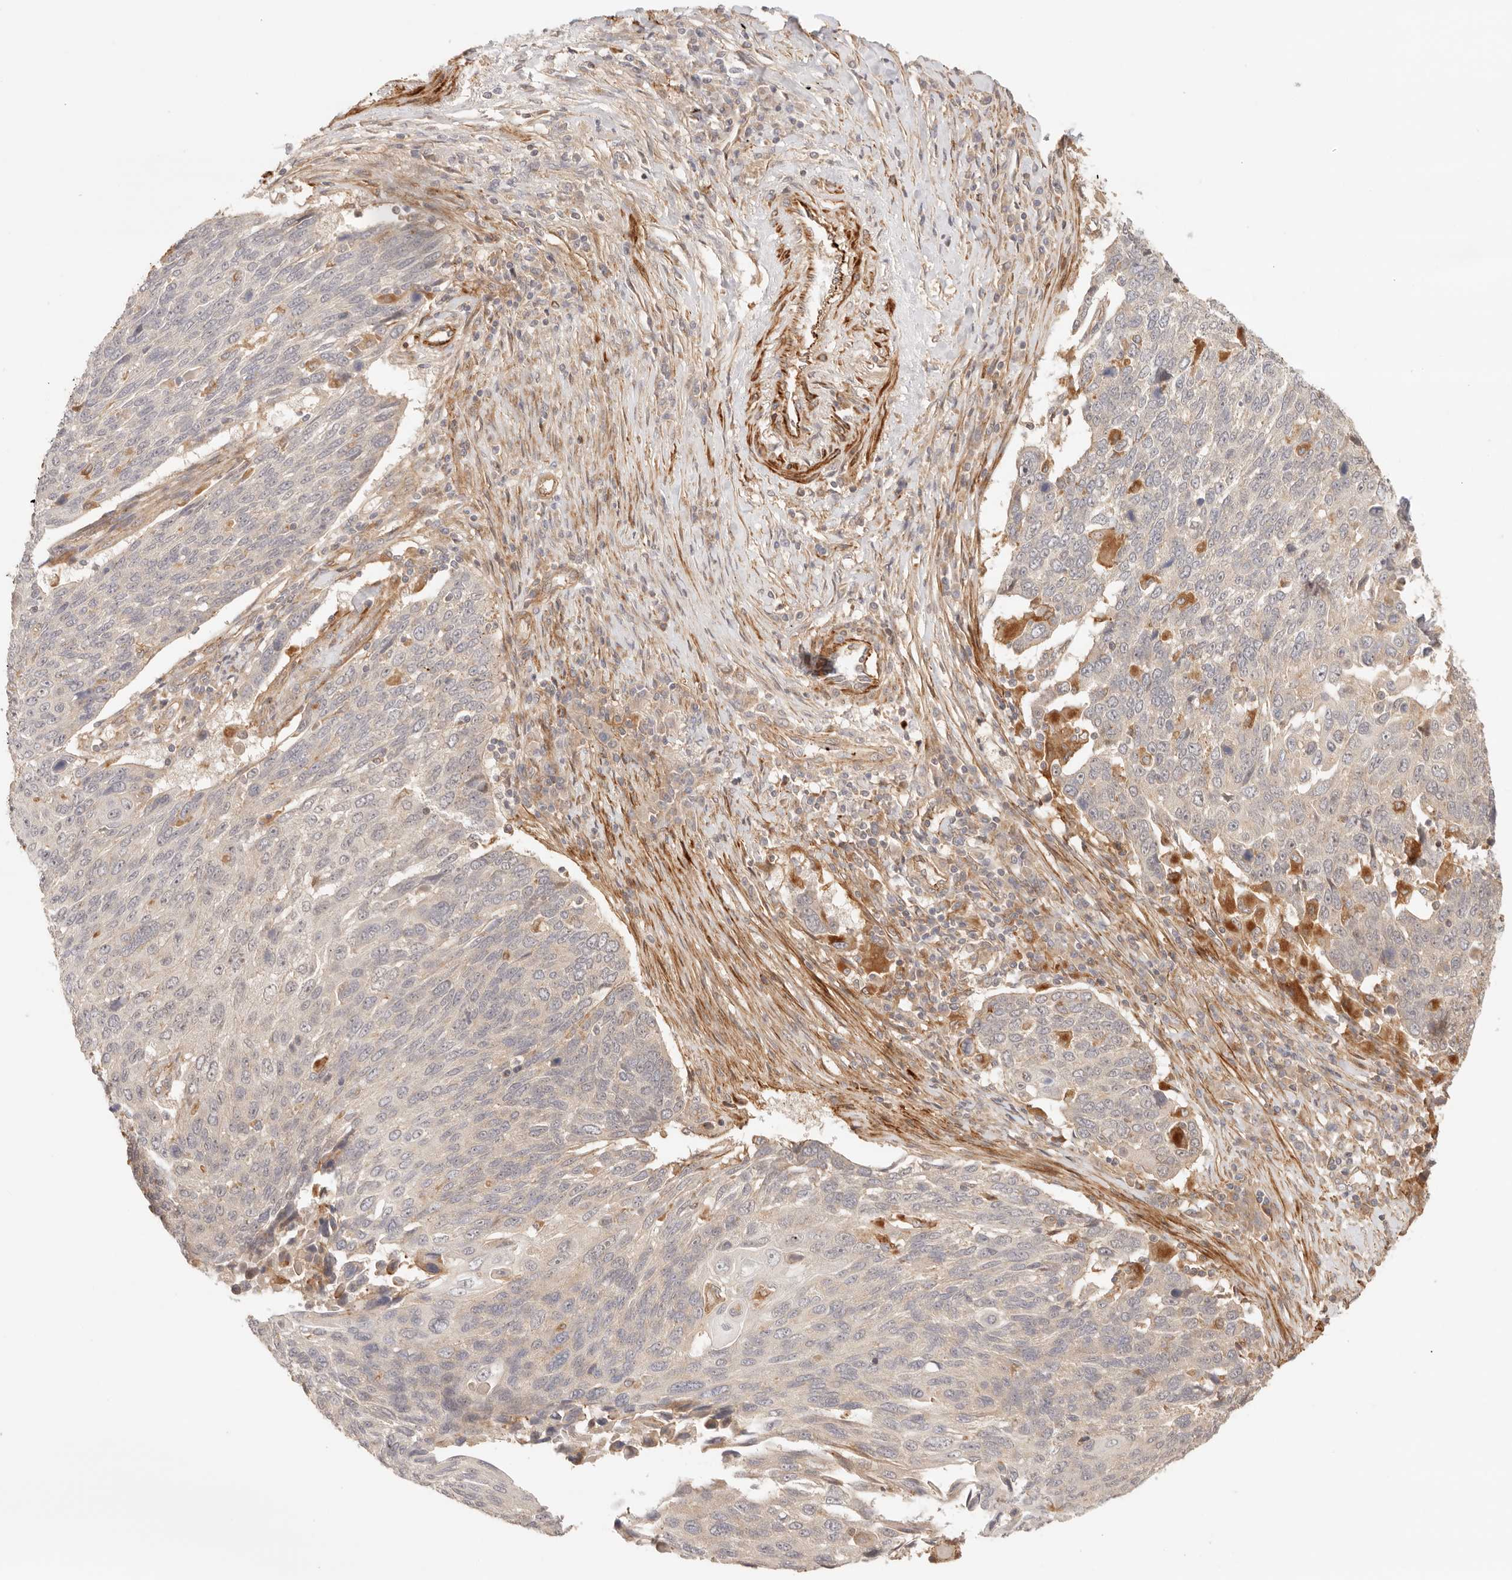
{"staining": {"intensity": "negative", "quantity": "none", "location": "none"}, "tissue": "lung cancer", "cell_type": "Tumor cells", "image_type": "cancer", "snomed": [{"axis": "morphology", "description": "Squamous cell carcinoma, NOS"}, {"axis": "topography", "description": "Lung"}], "caption": "Human lung cancer stained for a protein using immunohistochemistry (IHC) demonstrates no expression in tumor cells.", "gene": "IL1R2", "patient": {"sex": "male", "age": 66}}